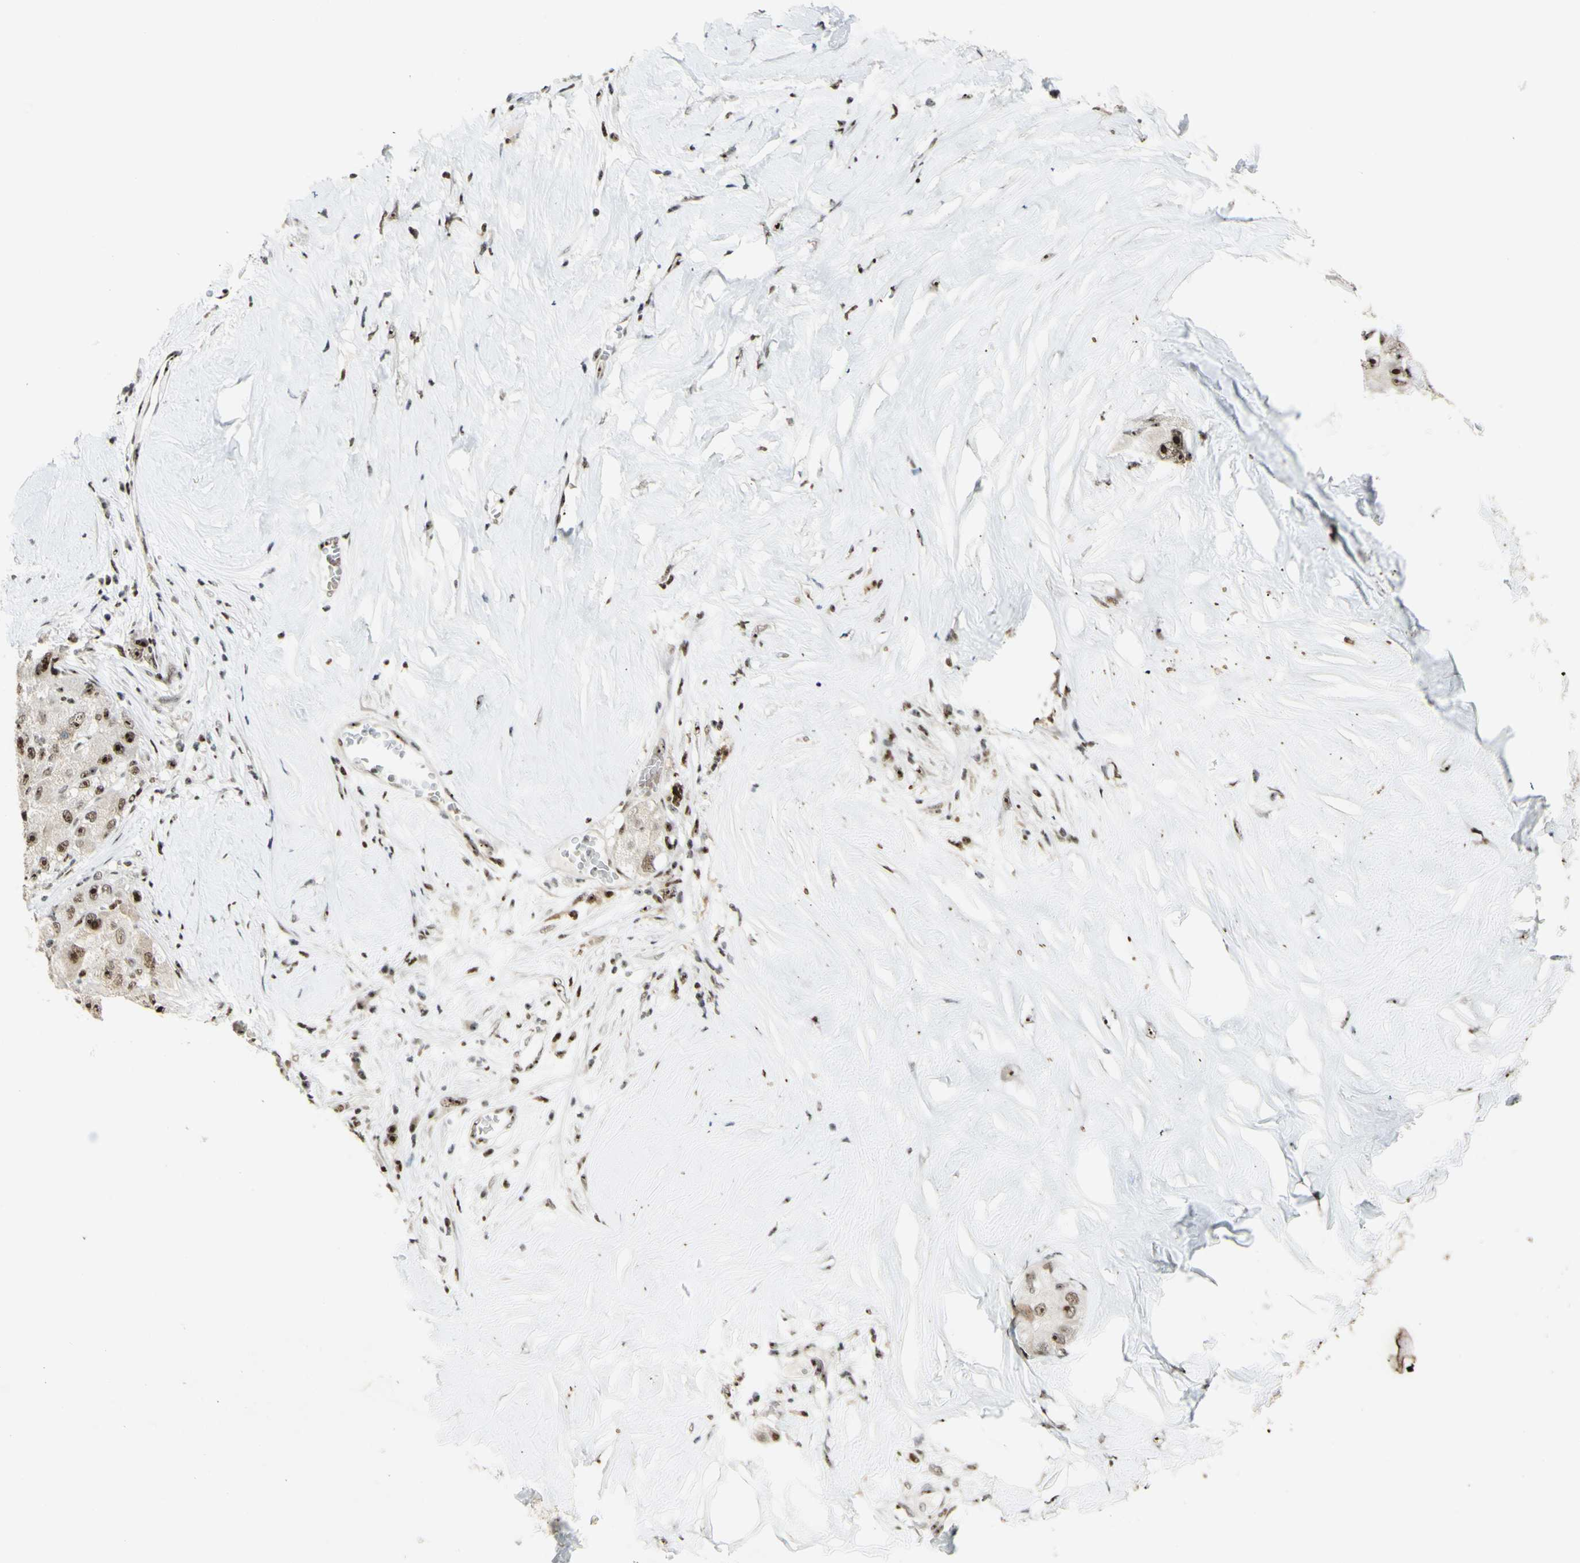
{"staining": {"intensity": "strong", "quantity": "25%-75%", "location": "cytoplasmic/membranous,nuclear"}, "tissue": "liver cancer", "cell_type": "Tumor cells", "image_type": "cancer", "snomed": [{"axis": "morphology", "description": "Carcinoma, Hepatocellular, NOS"}, {"axis": "topography", "description": "Liver"}], "caption": "Human hepatocellular carcinoma (liver) stained with a brown dye reveals strong cytoplasmic/membranous and nuclear positive positivity in about 25%-75% of tumor cells.", "gene": "DHX9", "patient": {"sex": "male", "age": 80}}